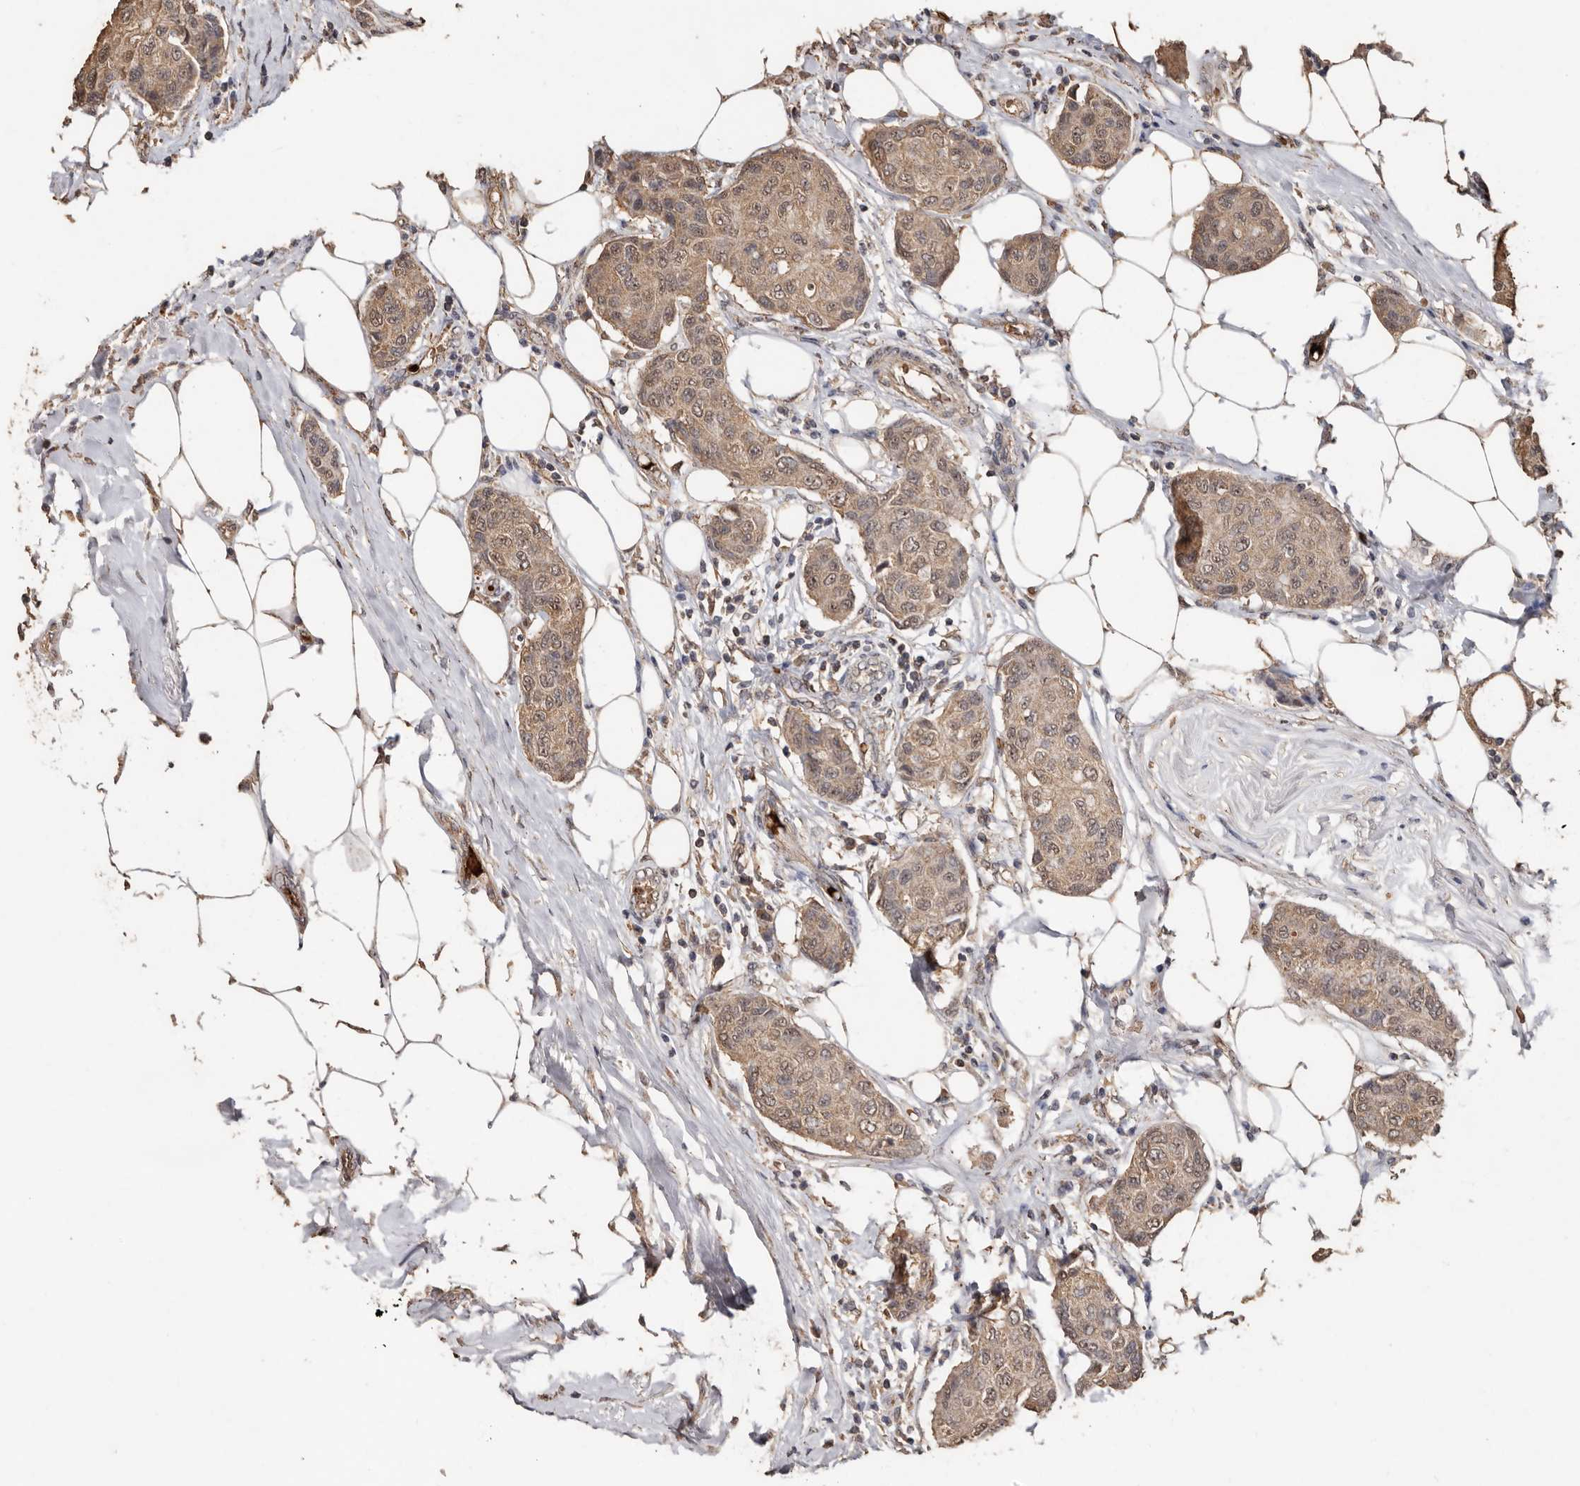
{"staining": {"intensity": "weak", "quantity": ">75%", "location": "cytoplasmic/membranous,nuclear"}, "tissue": "breast cancer", "cell_type": "Tumor cells", "image_type": "cancer", "snomed": [{"axis": "morphology", "description": "Duct carcinoma"}, {"axis": "topography", "description": "Breast"}], "caption": "This histopathology image displays breast cancer (infiltrating ductal carcinoma) stained with immunohistochemistry (IHC) to label a protein in brown. The cytoplasmic/membranous and nuclear of tumor cells show weak positivity for the protein. Nuclei are counter-stained blue.", "gene": "GRAMD2A", "patient": {"sex": "female", "age": 80}}